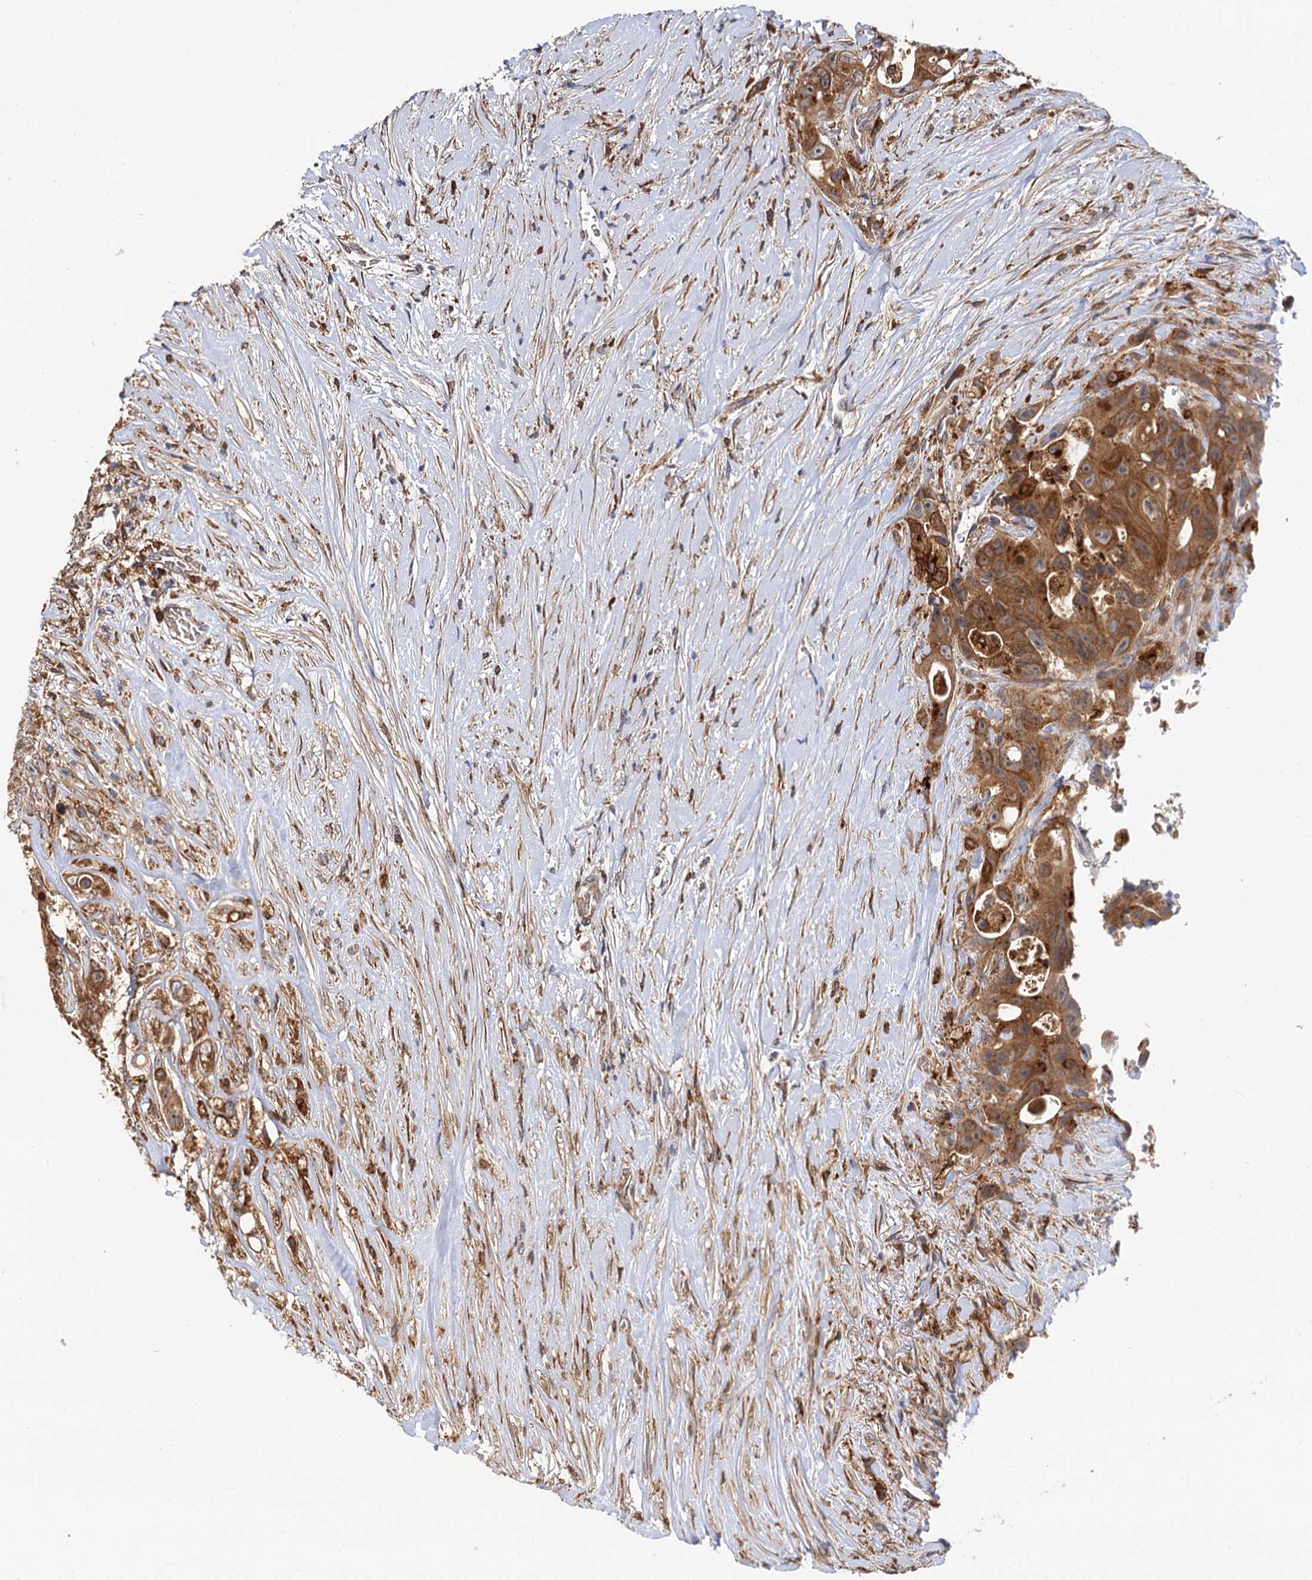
{"staining": {"intensity": "moderate", "quantity": ">75%", "location": "cytoplasmic/membranous"}, "tissue": "colorectal cancer", "cell_type": "Tumor cells", "image_type": "cancer", "snomed": [{"axis": "morphology", "description": "Adenocarcinoma, NOS"}, {"axis": "topography", "description": "Colon"}], "caption": "The image shows immunohistochemical staining of colorectal cancer. There is moderate cytoplasmic/membranous expression is identified in approximately >75% of tumor cells.", "gene": "PPIP5K2", "patient": {"sex": "female", "age": 46}}